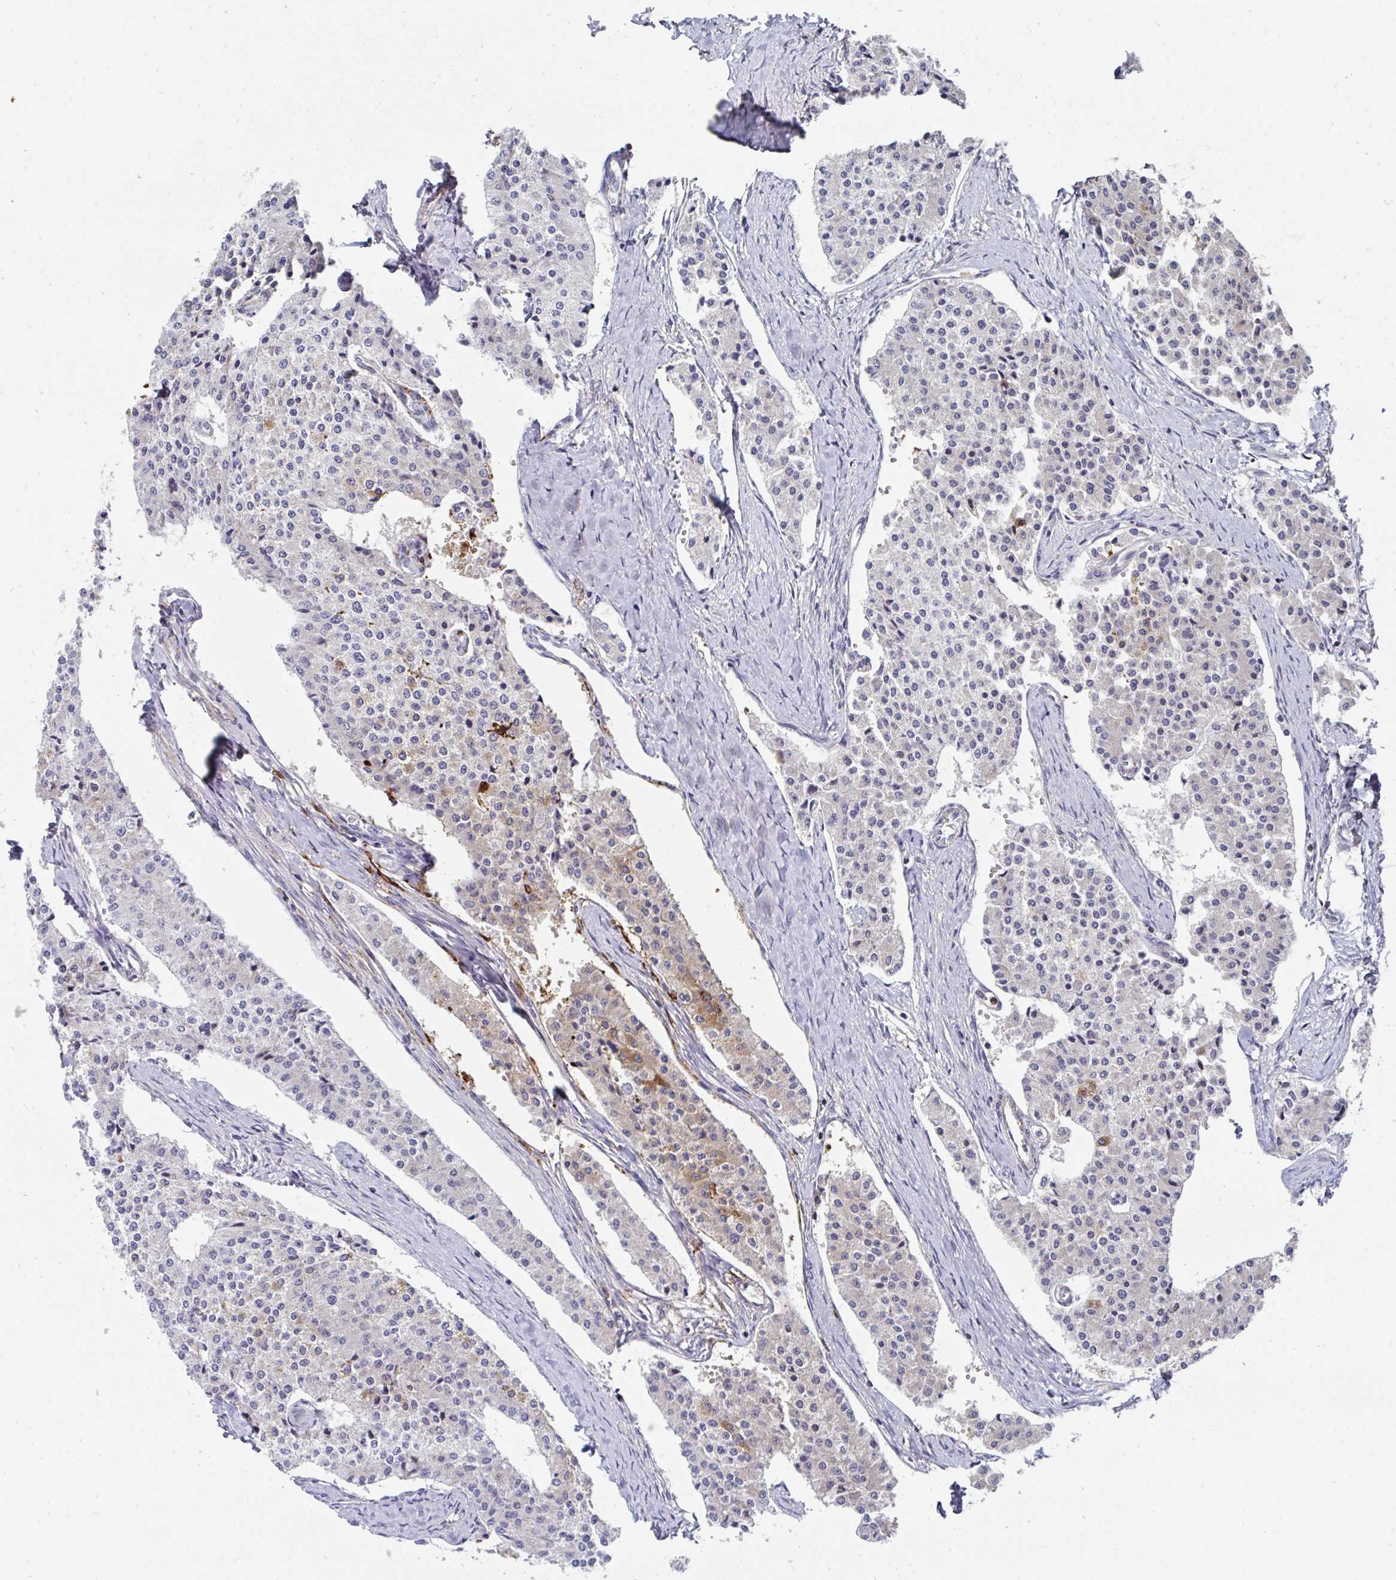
{"staining": {"intensity": "moderate", "quantity": "<25%", "location": "cytoplasmic/membranous"}, "tissue": "carcinoid", "cell_type": "Tumor cells", "image_type": "cancer", "snomed": [{"axis": "morphology", "description": "Carcinoid, malignant, NOS"}, {"axis": "topography", "description": "Colon"}], "caption": "About <25% of tumor cells in carcinoid (malignant) display moderate cytoplasmic/membranous protein expression as visualized by brown immunohistochemical staining.", "gene": "FBXL13", "patient": {"sex": "female", "age": 52}}